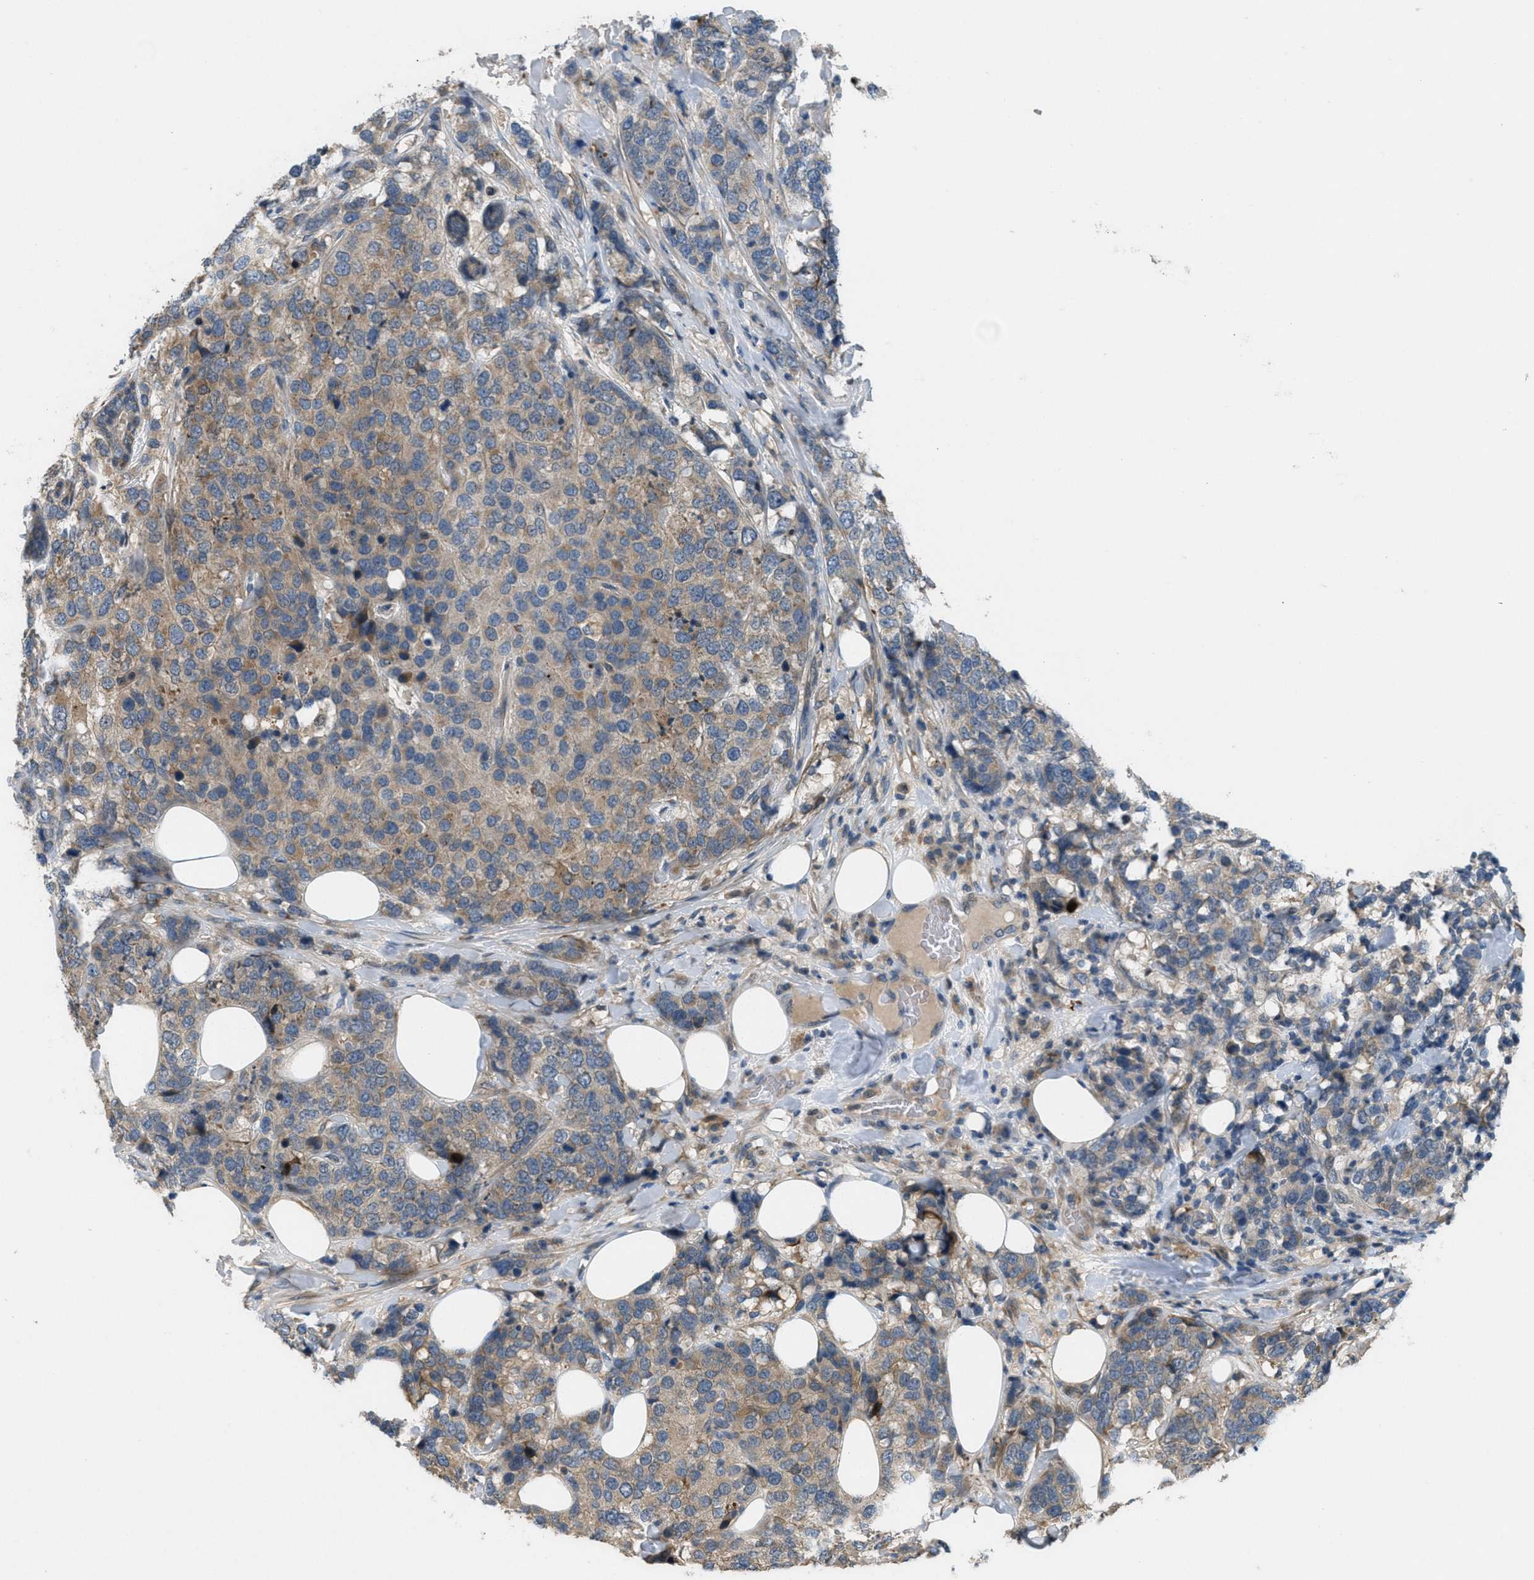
{"staining": {"intensity": "weak", "quantity": ">75%", "location": "cytoplasmic/membranous"}, "tissue": "breast cancer", "cell_type": "Tumor cells", "image_type": "cancer", "snomed": [{"axis": "morphology", "description": "Lobular carcinoma"}, {"axis": "topography", "description": "Breast"}], "caption": "This histopathology image shows immunohistochemistry (IHC) staining of breast cancer, with low weak cytoplasmic/membranous expression in approximately >75% of tumor cells.", "gene": "ADCY6", "patient": {"sex": "female", "age": 59}}